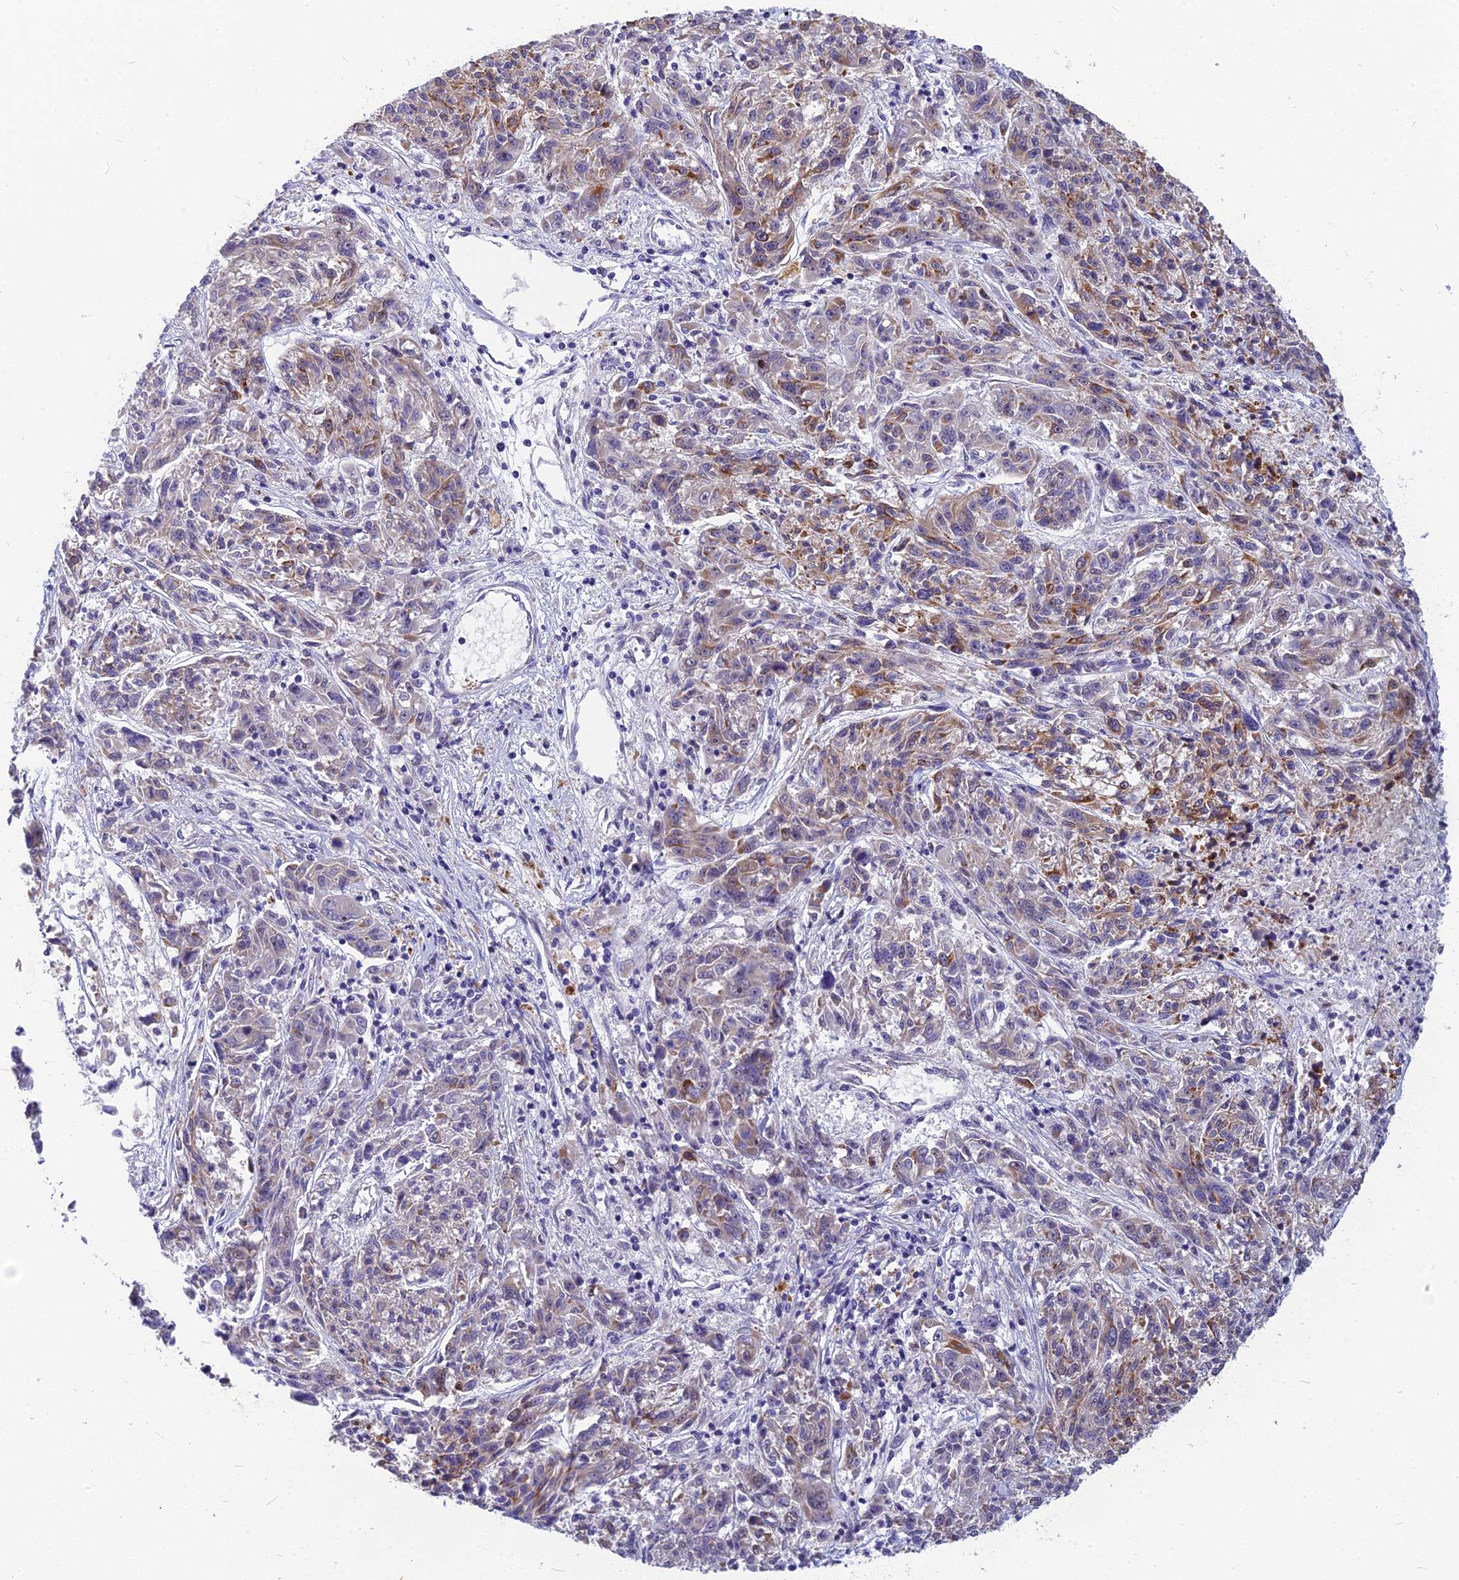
{"staining": {"intensity": "moderate", "quantity": "25%-75%", "location": "cytoplasmic/membranous"}, "tissue": "melanoma", "cell_type": "Tumor cells", "image_type": "cancer", "snomed": [{"axis": "morphology", "description": "Malignant melanoma, NOS"}, {"axis": "topography", "description": "Skin"}], "caption": "Malignant melanoma stained with a brown dye shows moderate cytoplasmic/membranous positive expression in approximately 25%-75% of tumor cells.", "gene": "CMC1", "patient": {"sex": "male", "age": 53}}